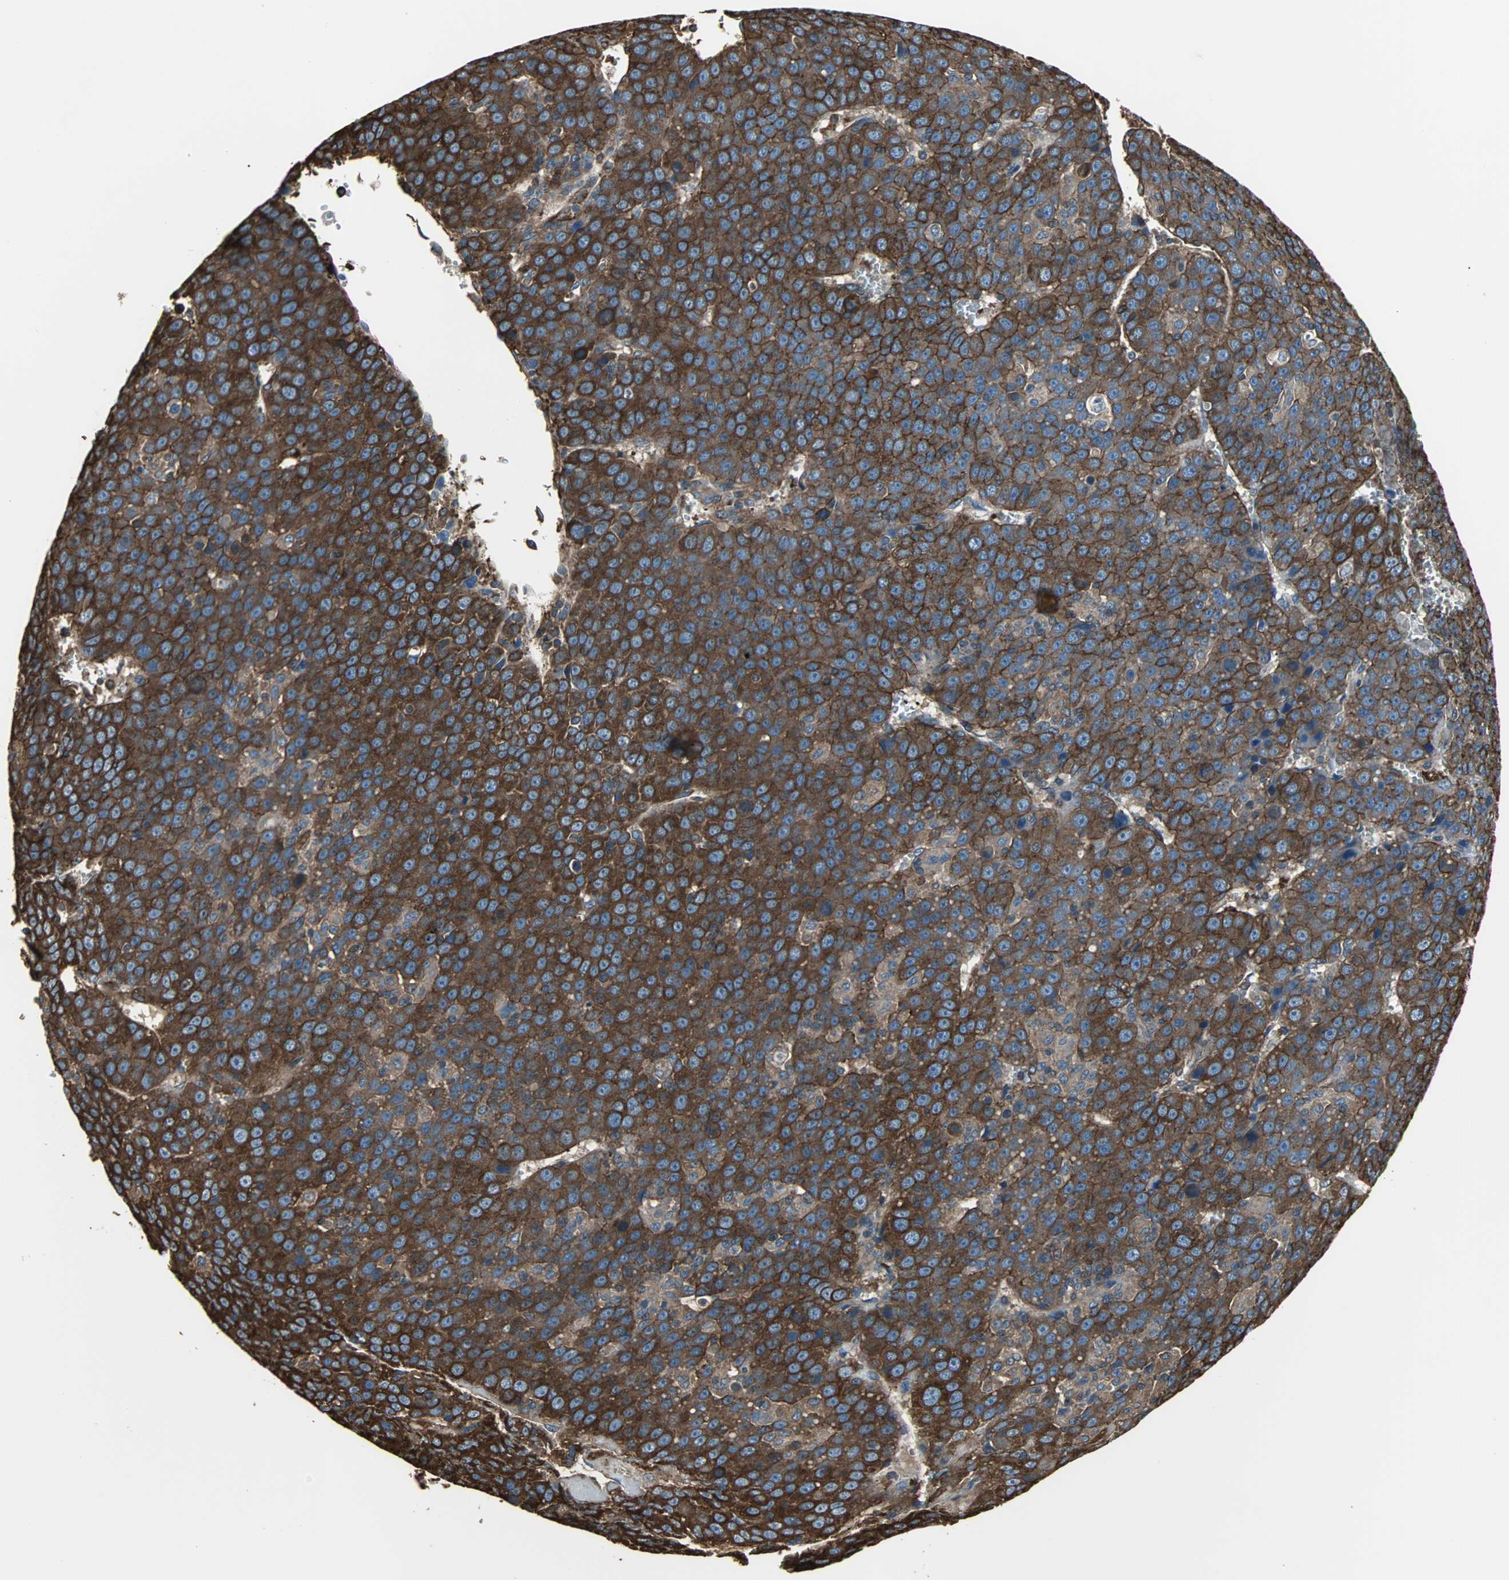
{"staining": {"intensity": "strong", "quantity": ">75%", "location": "cytoplasmic/membranous"}, "tissue": "liver cancer", "cell_type": "Tumor cells", "image_type": "cancer", "snomed": [{"axis": "morphology", "description": "Carcinoma, Hepatocellular, NOS"}, {"axis": "topography", "description": "Liver"}], "caption": "Immunohistochemistry (IHC) (DAB (3,3'-diaminobenzidine)) staining of liver hepatocellular carcinoma reveals strong cytoplasmic/membranous protein staining in about >75% of tumor cells. Using DAB (3,3'-diaminobenzidine) (brown) and hematoxylin (blue) stains, captured at high magnification using brightfield microscopy.", "gene": "ACTN1", "patient": {"sex": "female", "age": 53}}